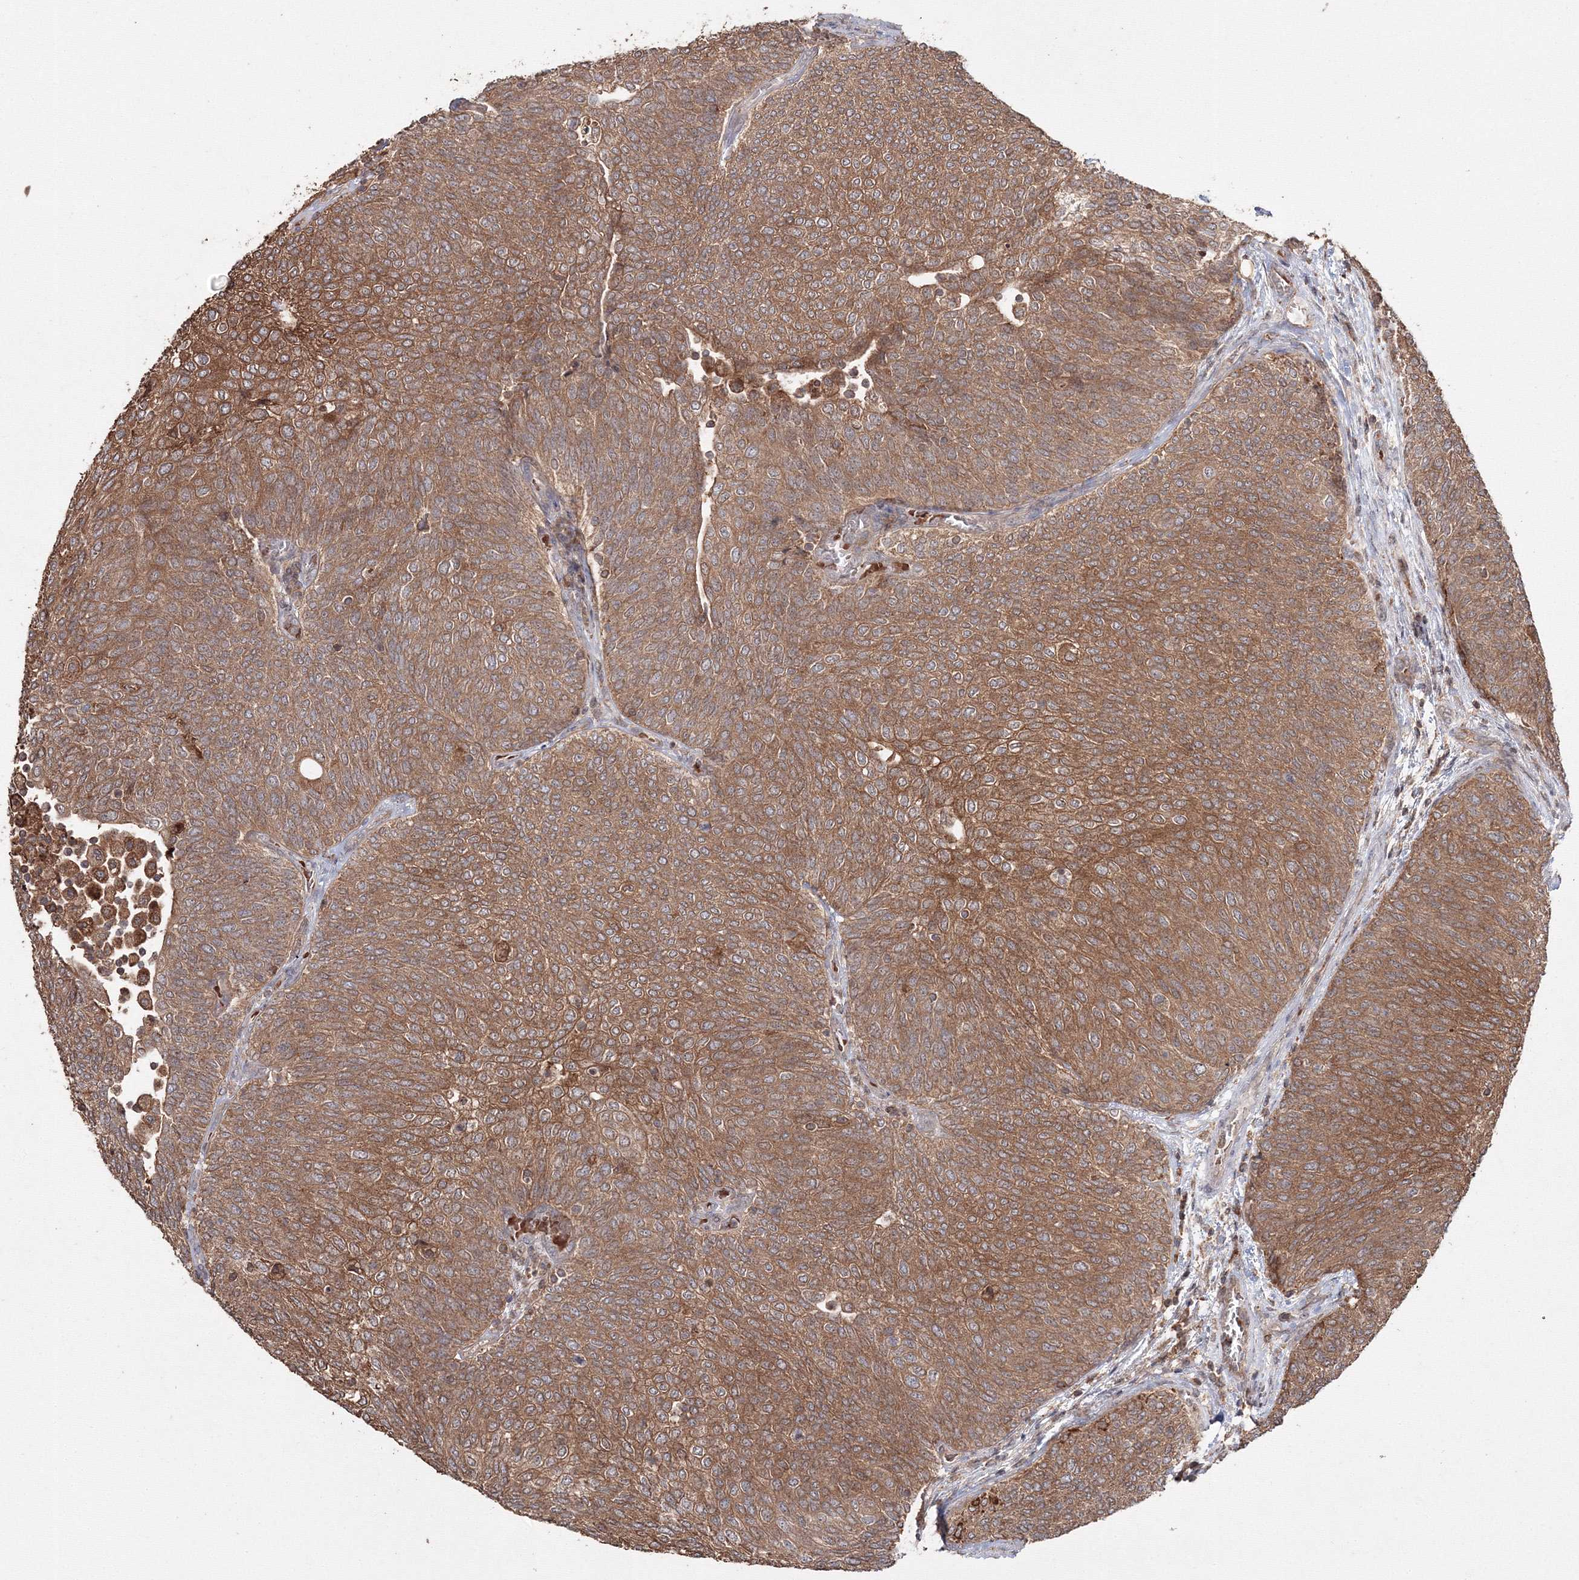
{"staining": {"intensity": "moderate", "quantity": ">75%", "location": "cytoplasmic/membranous"}, "tissue": "urothelial cancer", "cell_type": "Tumor cells", "image_type": "cancer", "snomed": [{"axis": "morphology", "description": "Urothelial carcinoma, Low grade"}, {"axis": "topography", "description": "Urinary bladder"}], "caption": "A brown stain shows moderate cytoplasmic/membranous staining of a protein in human low-grade urothelial carcinoma tumor cells.", "gene": "DDO", "patient": {"sex": "female", "age": 79}}